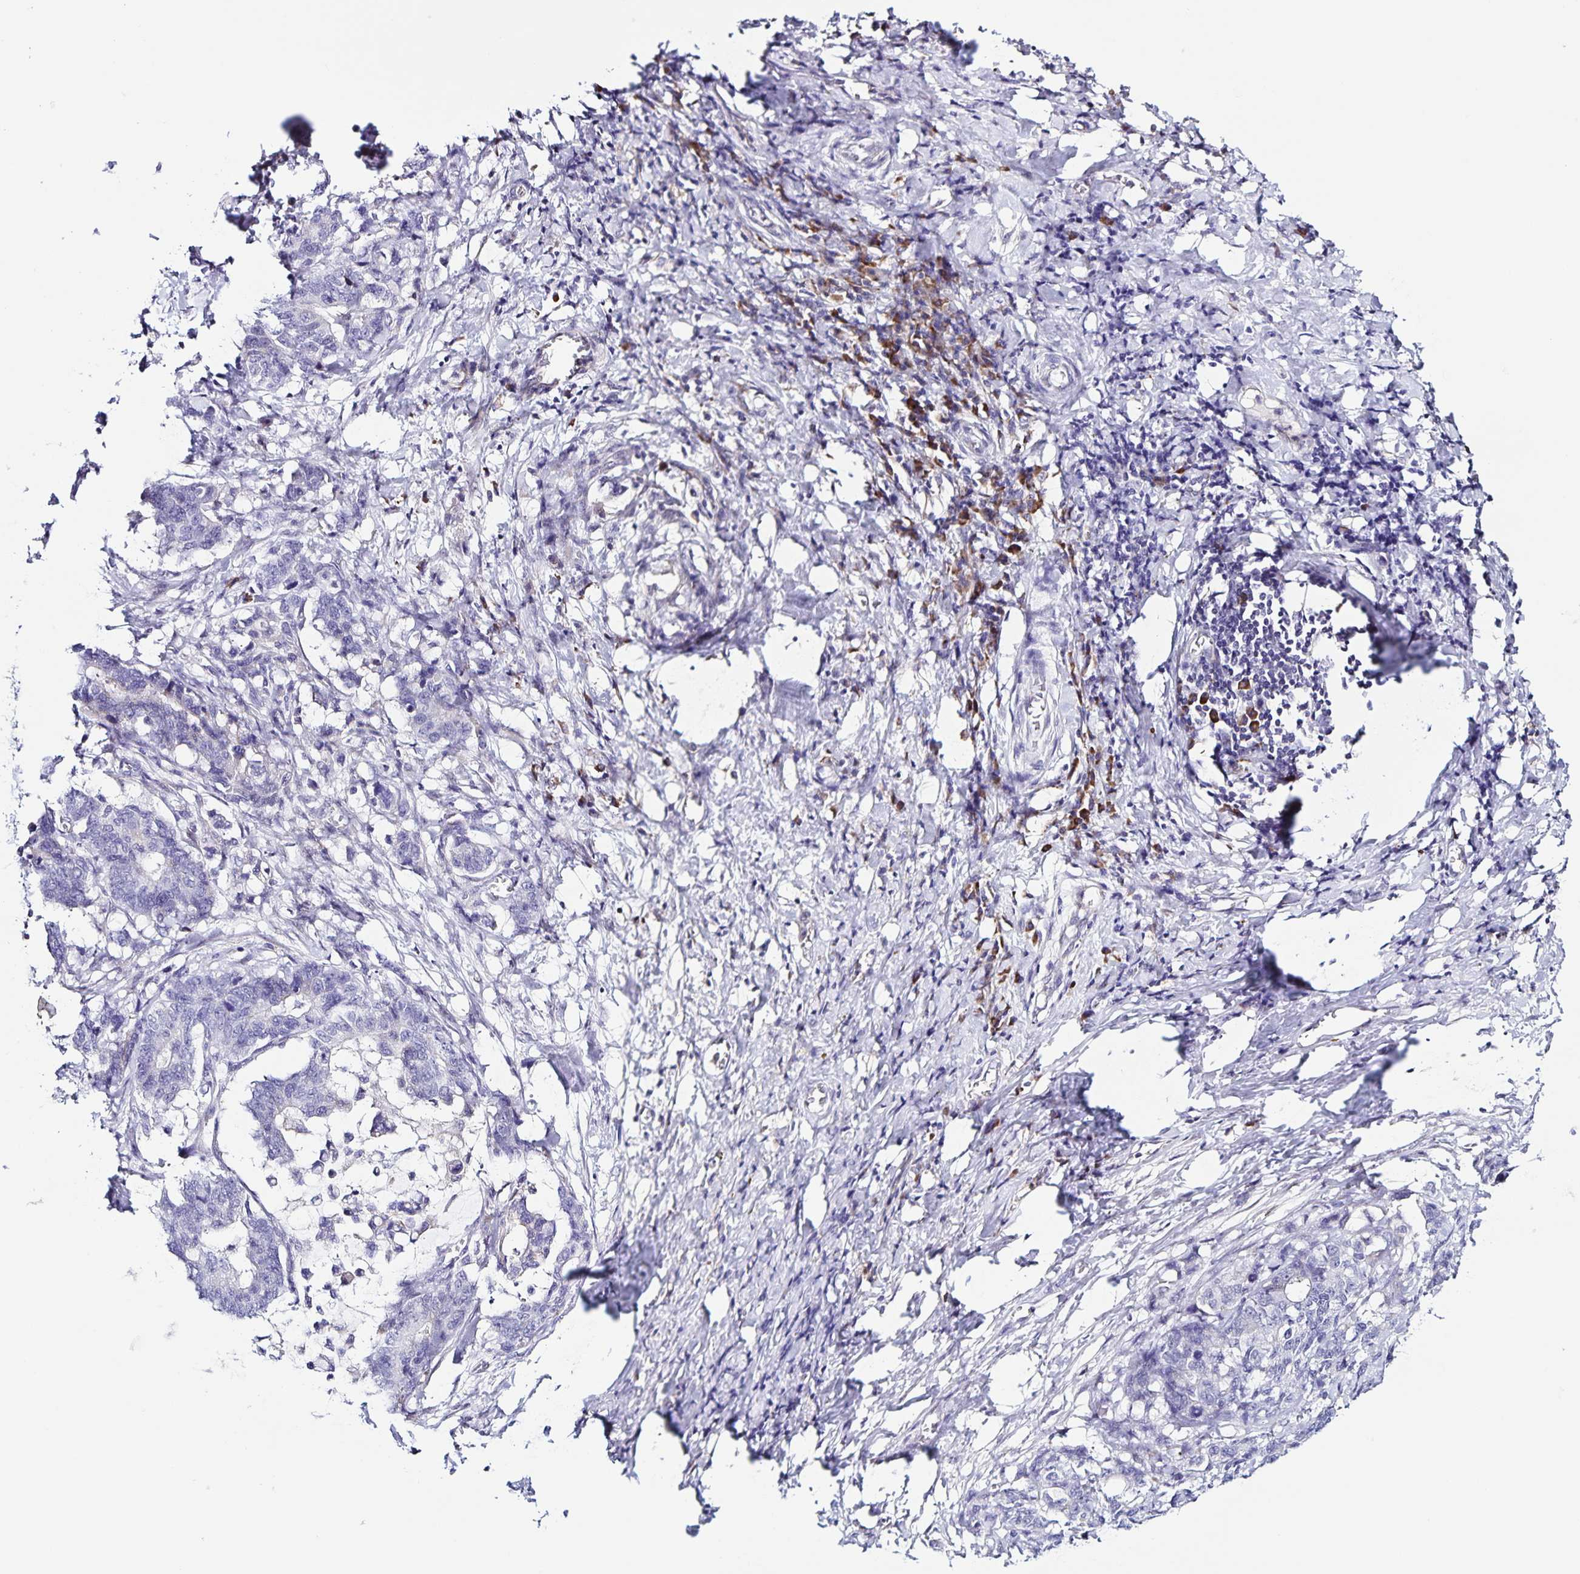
{"staining": {"intensity": "negative", "quantity": "none", "location": "none"}, "tissue": "stomach cancer", "cell_type": "Tumor cells", "image_type": "cancer", "snomed": [{"axis": "morphology", "description": "Normal tissue, NOS"}, {"axis": "morphology", "description": "Adenocarcinoma, NOS"}, {"axis": "topography", "description": "Stomach"}], "caption": "Tumor cells are negative for protein expression in human stomach adenocarcinoma.", "gene": "STPG4", "patient": {"sex": "female", "age": 64}}